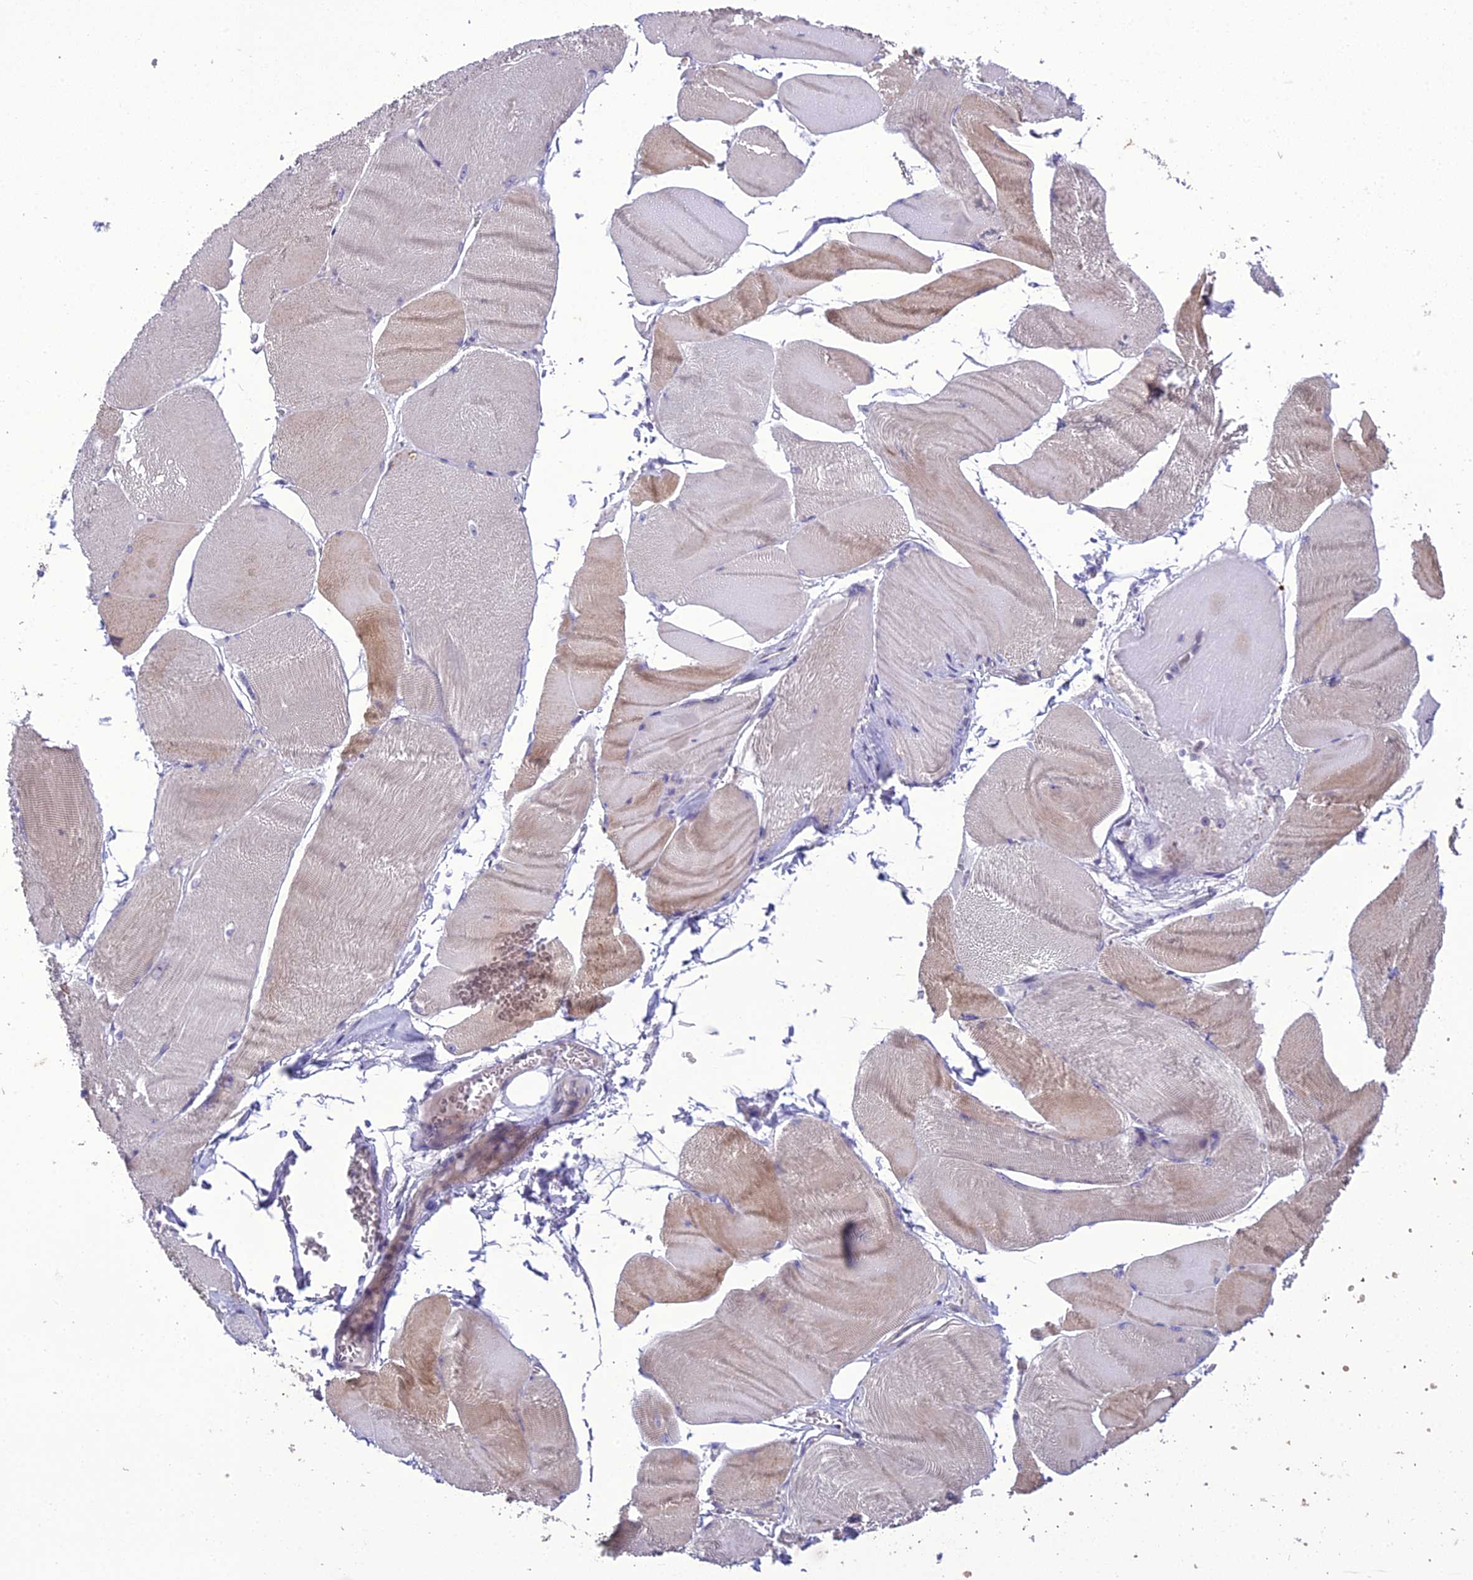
{"staining": {"intensity": "weak", "quantity": "25%-75%", "location": "cytoplasmic/membranous"}, "tissue": "skeletal muscle", "cell_type": "Myocytes", "image_type": "normal", "snomed": [{"axis": "morphology", "description": "Normal tissue, NOS"}, {"axis": "morphology", "description": "Basal cell carcinoma"}, {"axis": "topography", "description": "Skeletal muscle"}], "caption": "This photomicrograph reveals immunohistochemistry staining of benign human skeletal muscle, with low weak cytoplasmic/membranous positivity in approximately 25%-75% of myocytes.", "gene": "SCRT1", "patient": {"sex": "female", "age": 64}}